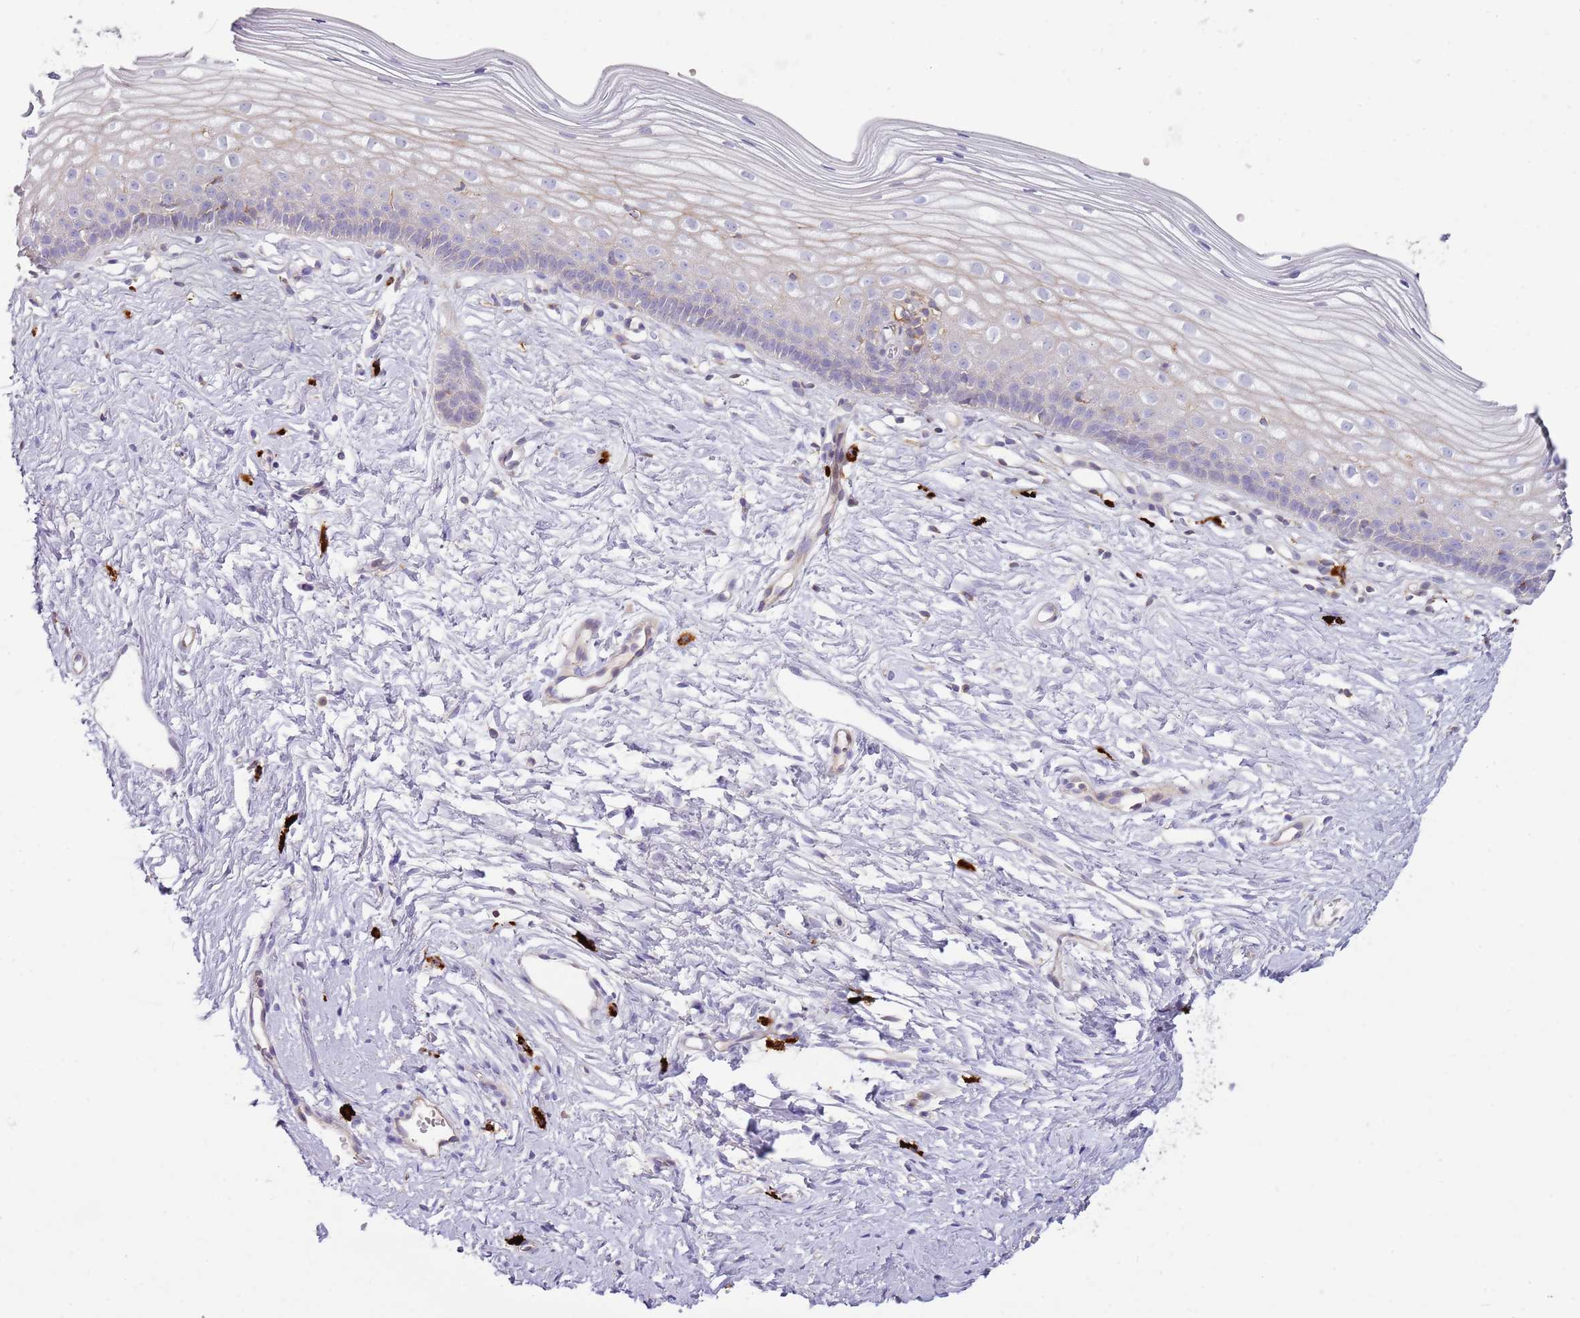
{"staining": {"intensity": "negative", "quantity": "none", "location": "none"}, "tissue": "cervix", "cell_type": "Glandular cells", "image_type": "normal", "snomed": [{"axis": "morphology", "description": "Normal tissue, NOS"}, {"axis": "topography", "description": "Cervix"}], "caption": "A high-resolution image shows immunohistochemistry staining of unremarkable cervix, which reveals no significant positivity in glandular cells.", "gene": "FPR1", "patient": {"sex": "female", "age": 40}}